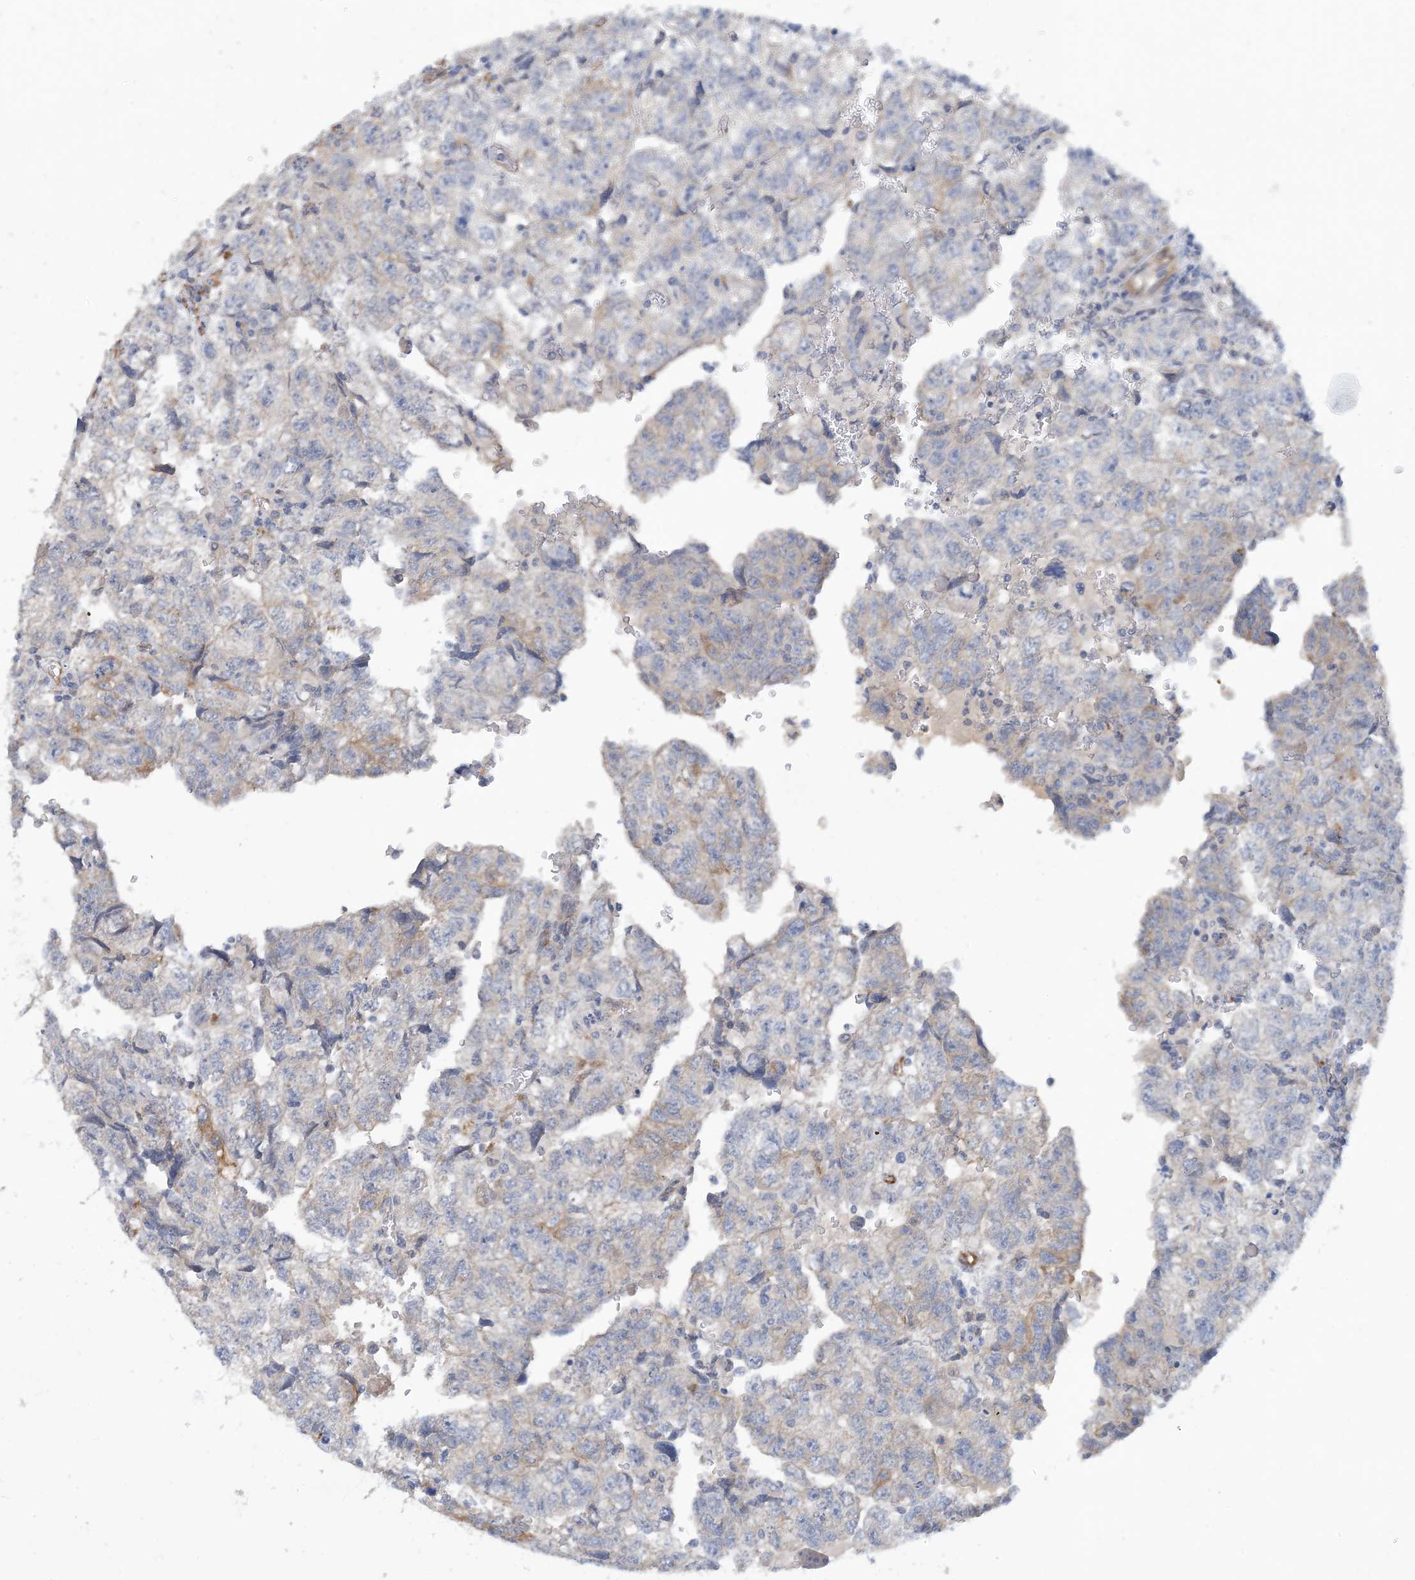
{"staining": {"intensity": "moderate", "quantity": "<25%", "location": "cytoplasmic/membranous"}, "tissue": "testis cancer", "cell_type": "Tumor cells", "image_type": "cancer", "snomed": [{"axis": "morphology", "description": "Carcinoma, Embryonal, NOS"}, {"axis": "topography", "description": "Testis"}], "caption": "High-magnification brightfield microscopy of testis cancer stained with DAB (3,3'-diaminobenzidine) (brown) and counterstained with hematoxylin (blue). tumor cells exhibit moderate cytoplasmic/membranous positivity is seen in approximately<25% of cells. The protein of interest is shown in brown color, while the nuclei are stained blue.", "gene": "EIF2A", "patient": {"sex": "male", "age": 36}}